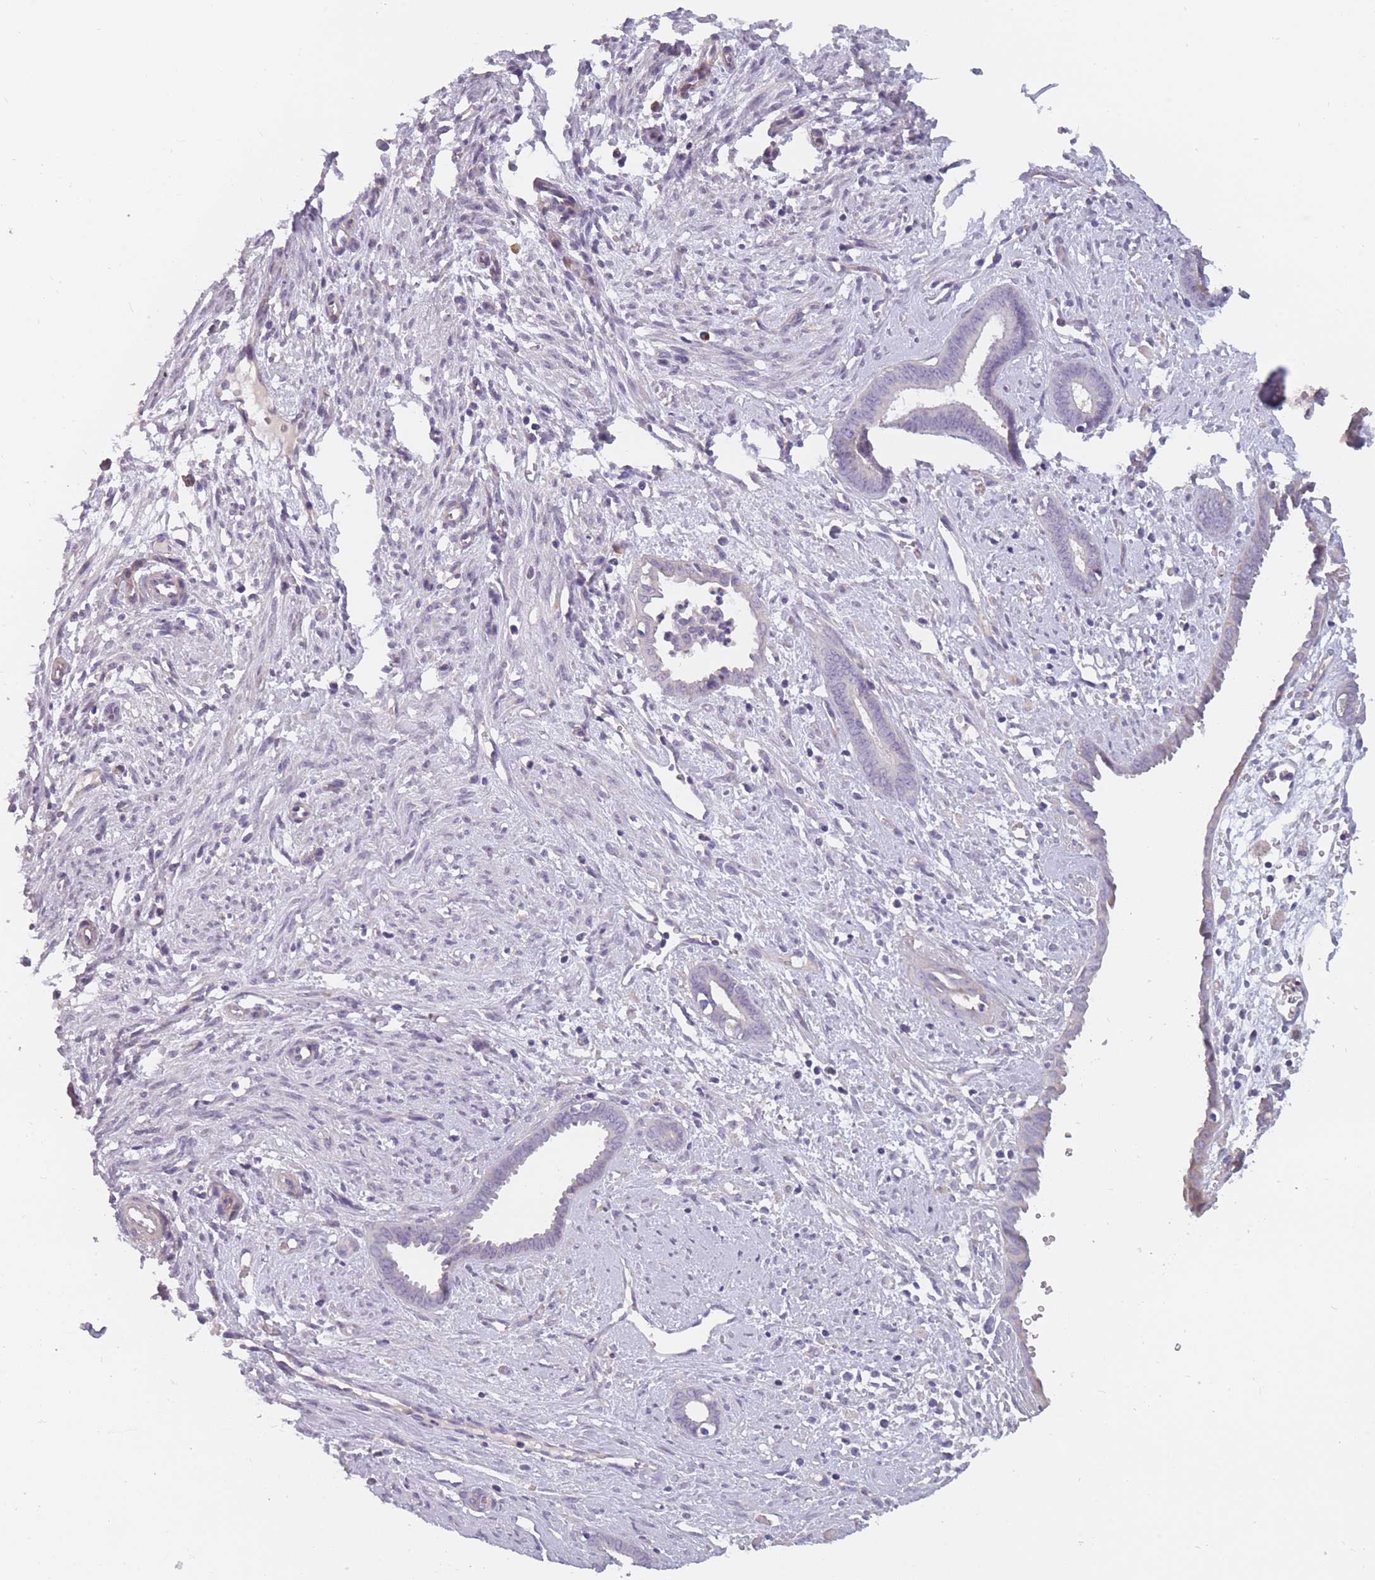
{"staining": {"intensity": "negative", "quantity": "none", "location": "none"}, "tissue": "endometrium", "cell_type": "Cells in endometrial stroma", "image_type": "normal", "snomed": [{"axis": "morphology", "description": "Normal tissue, NOS"}, {"axis": "topography", "description": "Endometrium"}], "caption": "Normal endometrium was stained to show a protein in brown. There is no significant expression in cells in endometrial stroma.", "gene": "FAM83F", "patient": {"sex": "female", "age": 61}}